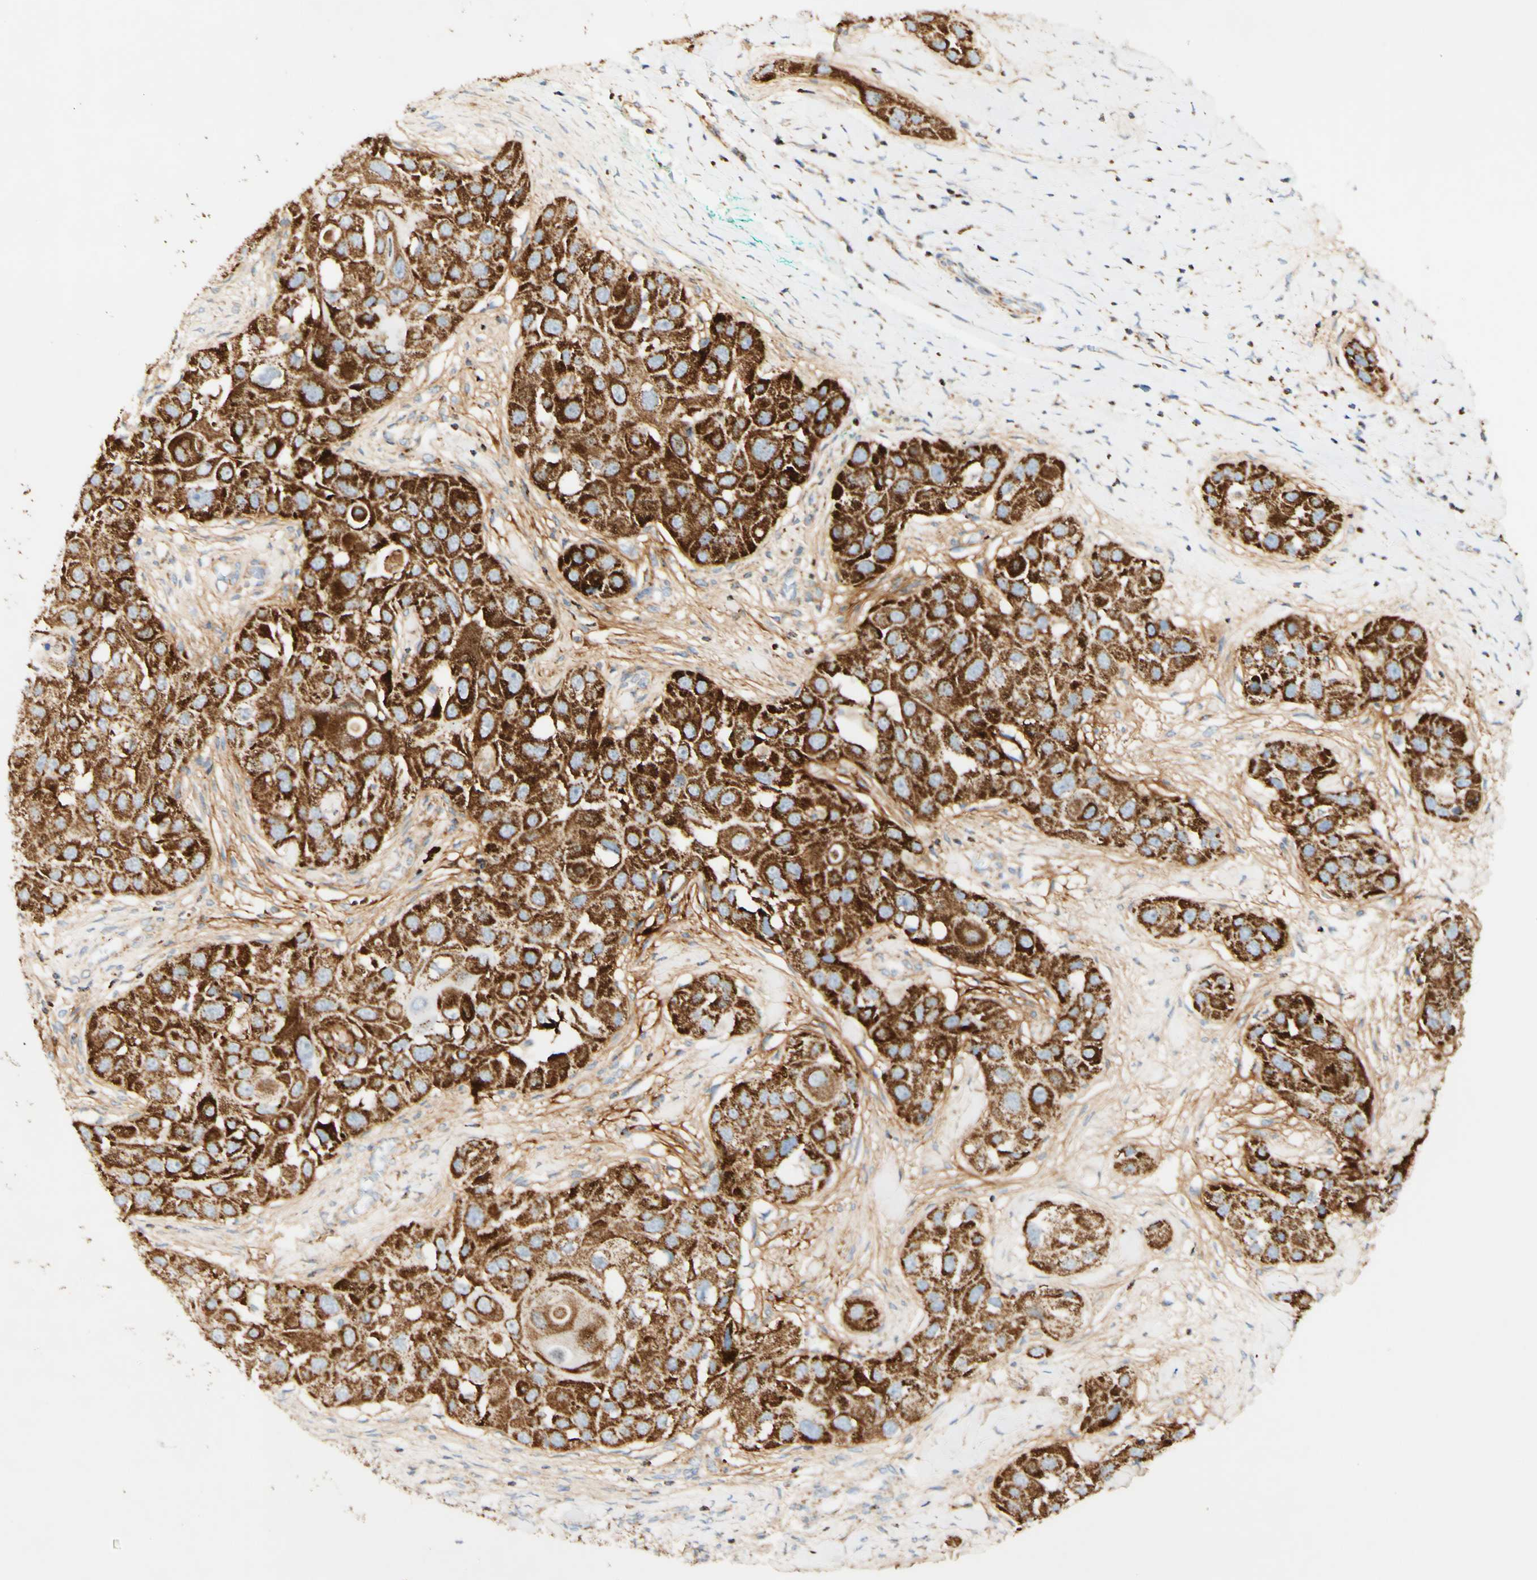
{"staining": {"intensity": "strong", "quantity": ">75%", "location": "cytoplasmic/membranous"}, "tissue": "head and neck cancer", "cell_type": "Tumor cells", "image_type": "cancer", "snomed": [{"axis": "morphology", "description": "Normal tissue, NOS"}, {"axis": "morphology", "description": "Squamous cell carcinoma, NOS"}, {"axis": "topography", "description": "Skeletal muscle"}, {"axis": "topography", "description": "Head-Neck"}], "caption": "This micrograph displays head and neck cancer (squamous cell carcinoma) stained with immunohistochemistry to label a protein in brown. The cytoplasmic/membranous of tumor cells show strong positivity for the protein. Nuclei are counter-stained blue.", "gene": "OXCT1", "patient": {"sex": "male", "age": 51}}